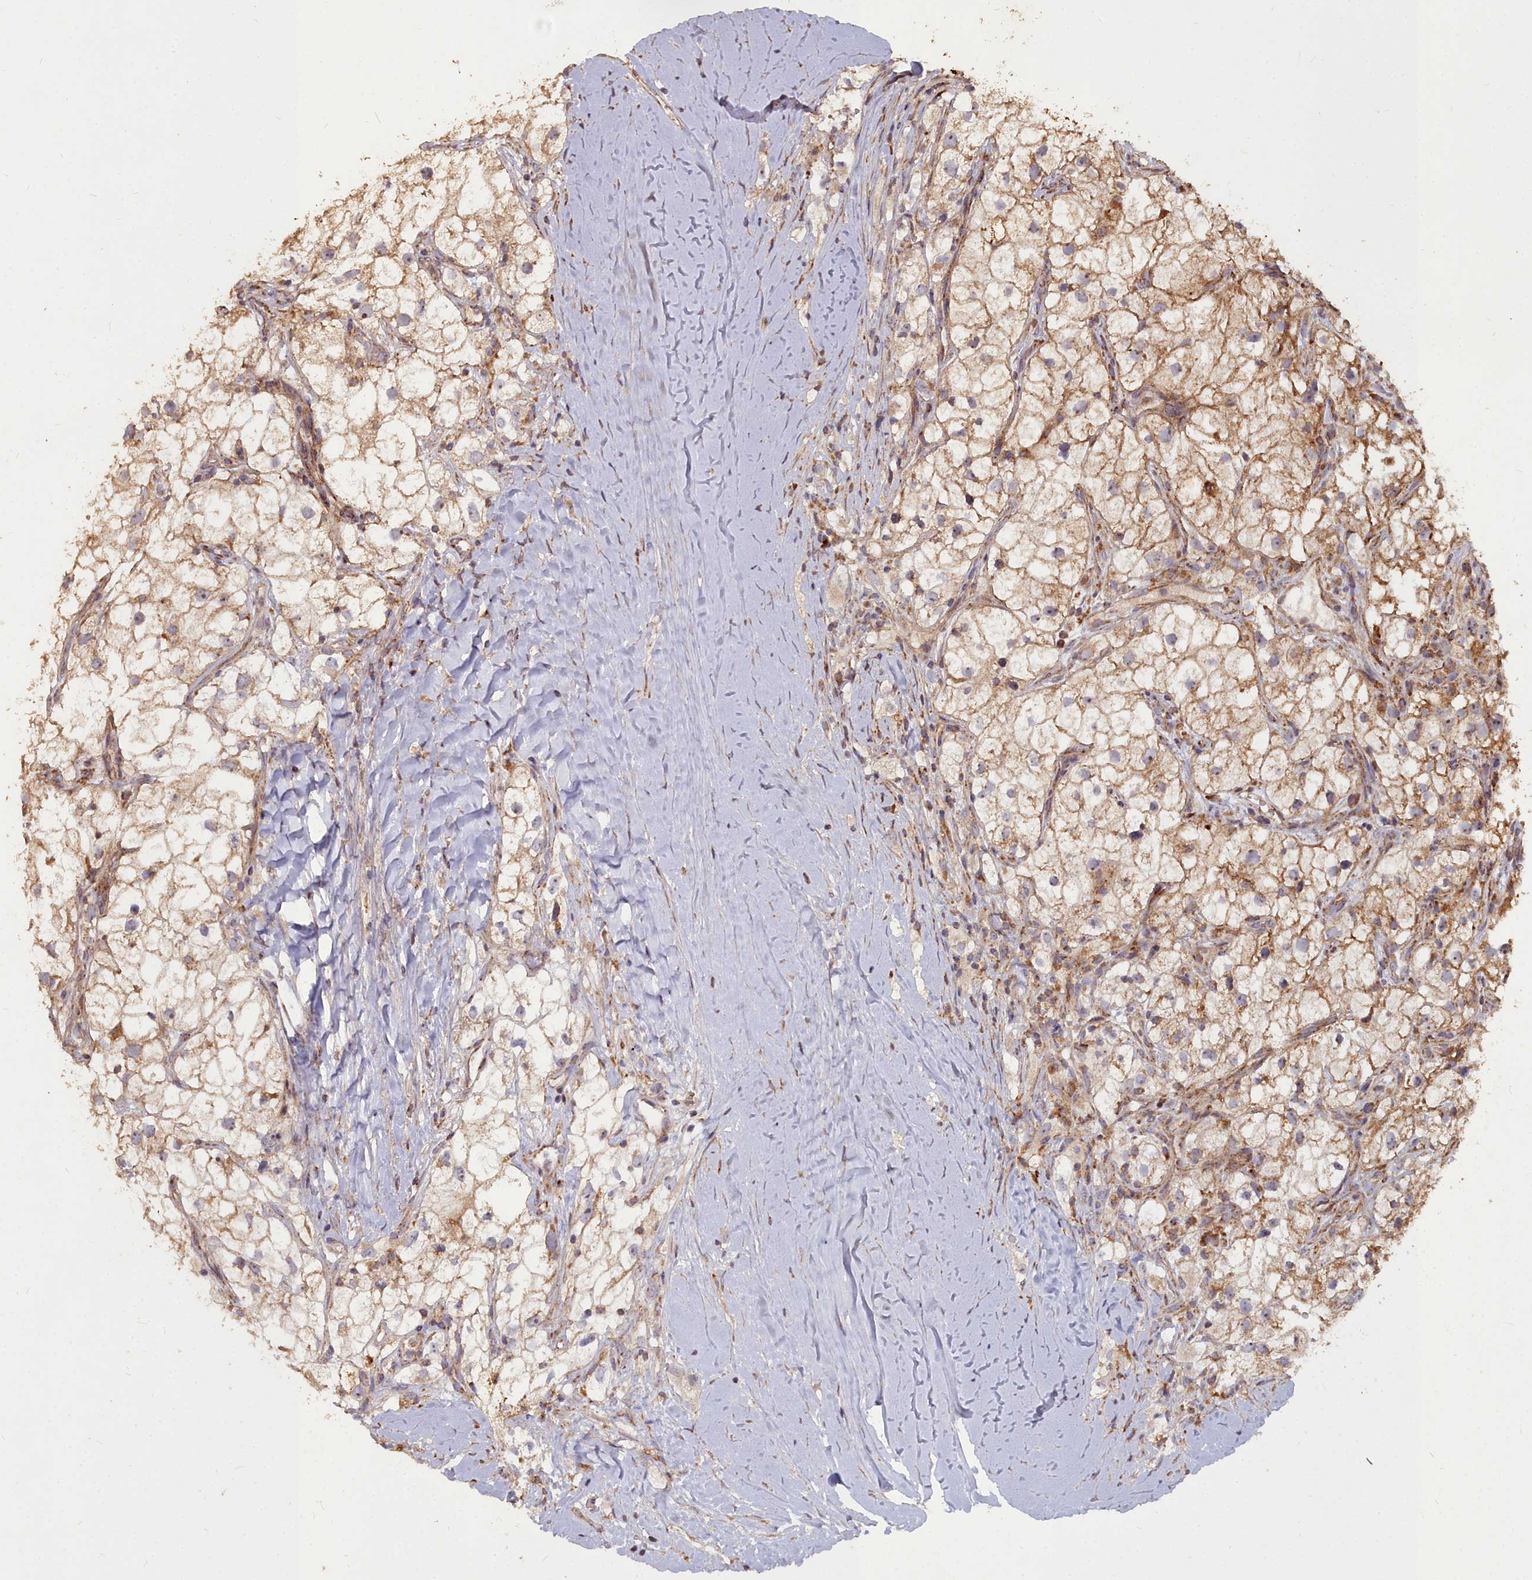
{"staining": {"intensity": "moderate", "quantity": ">75%", "location": "cytoplasmic/membranous"}, "tissue": "renal cancer", "cell_type": "Tumor cells", "image_type": "cancer", "snomed": [{"axis": "morphology", "description": "Adenocarcinoma, NOS"}, {"axis": "topography", "description": "Kidney"}], "caption": "Immunohistochemistry of human renal cancer (adenocarcinoma) shows medium levels of moderate cytoplasmic/membranous positivity in approximately >75% of tumor cells.", "gene": "COX11", "patient": {"sex": "male", "age": 59}}